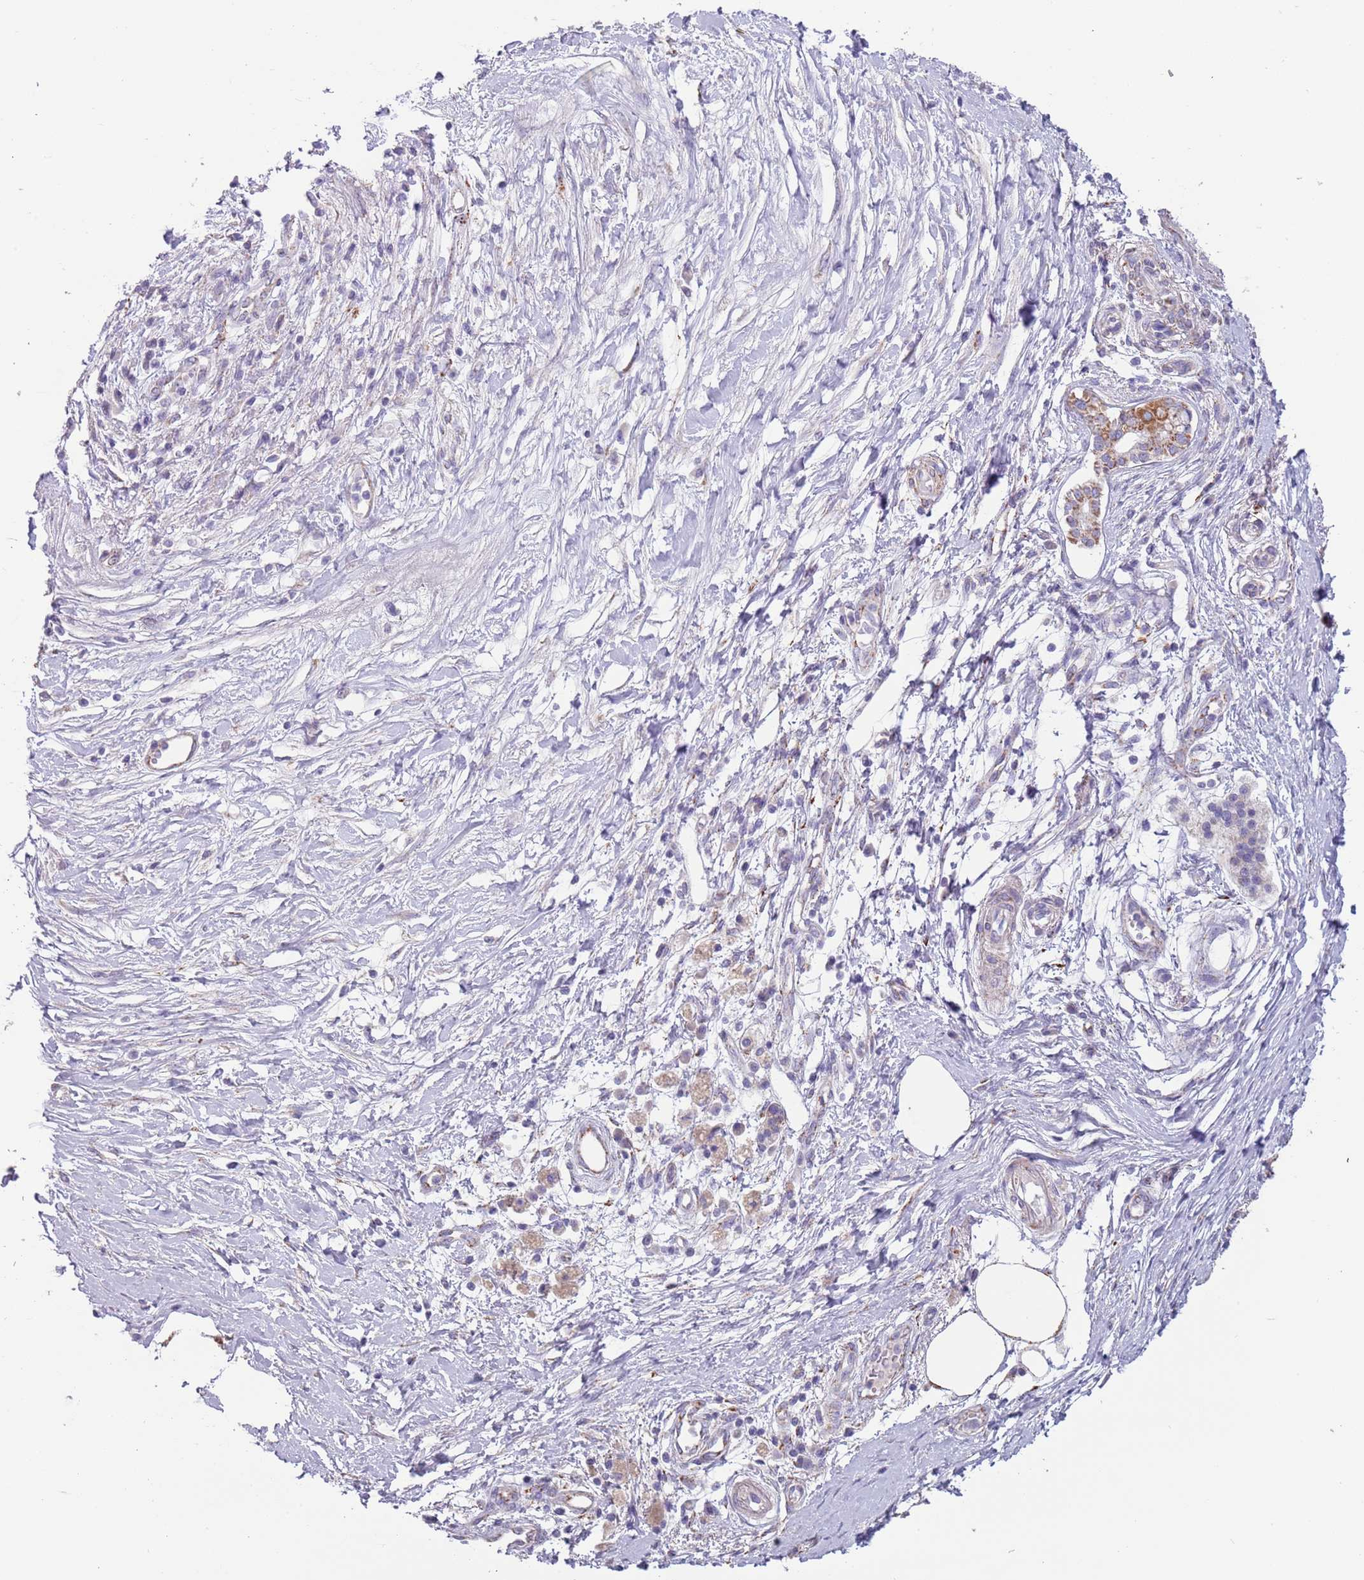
{"staining": {"intensity": "moderate", "quantity": ">75%", "location": "cytoplasmic/membranous"}, "tissue": "pancreatic cancer", "cell_type": "Tumor cells", "image_type": "cancer", "snomed": [{"axis": "morphology", "description": "Adenocarcinoma, NOS"}, {"axis": "topography", "description": "Pancreas"}], "caption": "Tumor cells reveal medium levels of moderate cytoplasmic/membranous staining in about >75% of cells in adenocarcinoma (pancreatic).", "gene": "RNF222", "patient": {"sex": "male", "age": 68}}